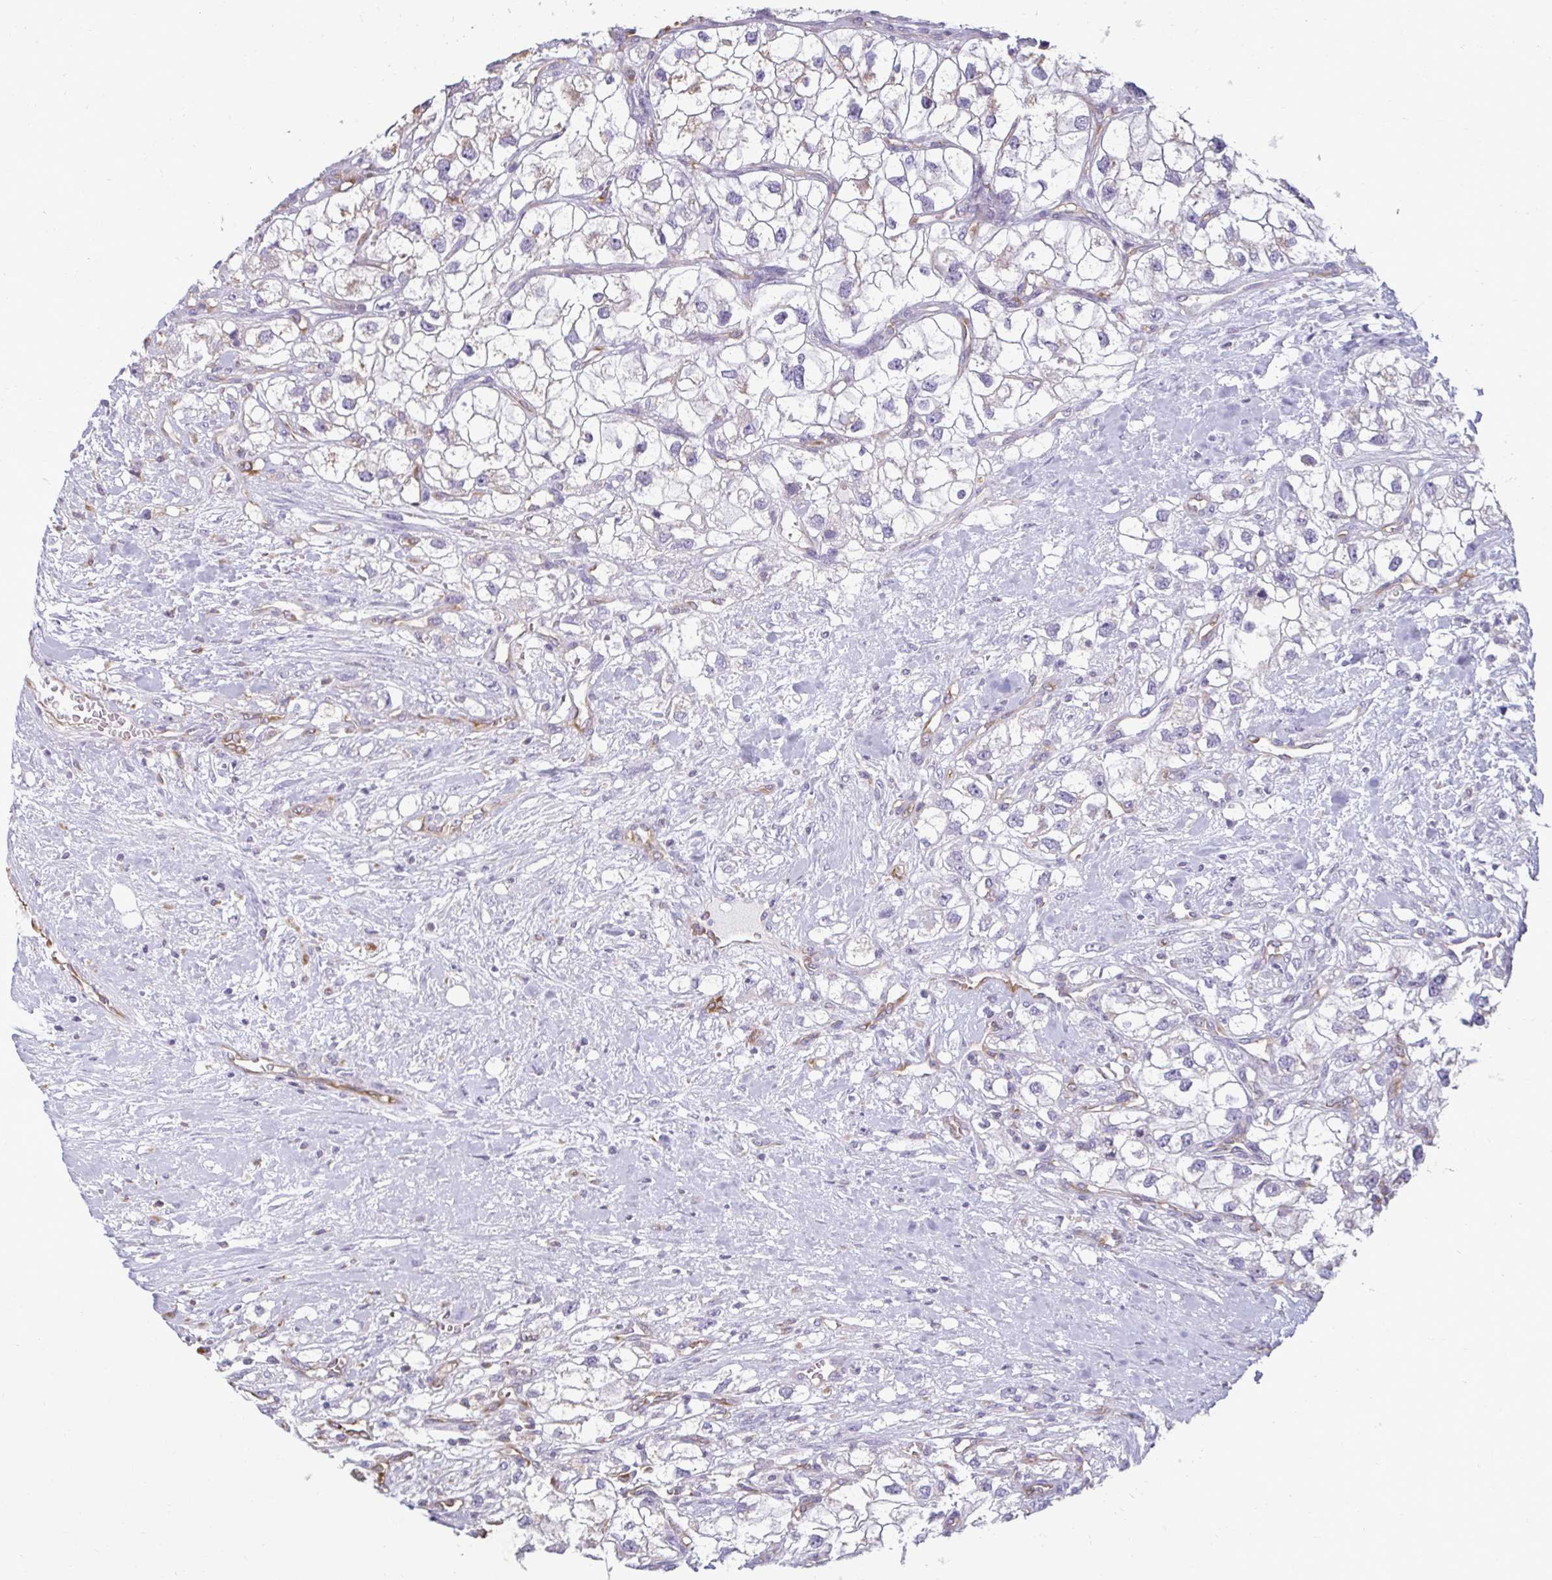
{"staining": {"intensity": "negative", "quantity": "none", "location": "none"}, "tissue": "renal cancer", "cell_type": "Tumor cells", "image_type": "cancer", "snomed": [{"axis": "morphology", "description": "Adenocarcinoma, NOS"}, {"axis": "topography", "description": "Kidney"}], "caption": "Photomicrograph shows no significant protein positivity in tumor cells of renal cancer. Brightfield microscopy of immunohistochemistry stained with DAB (brown) and hematoxylin (blue), captured at high magnification.", "gene": "PDE2A", "patient": {"sex": "male", "age": 59}}